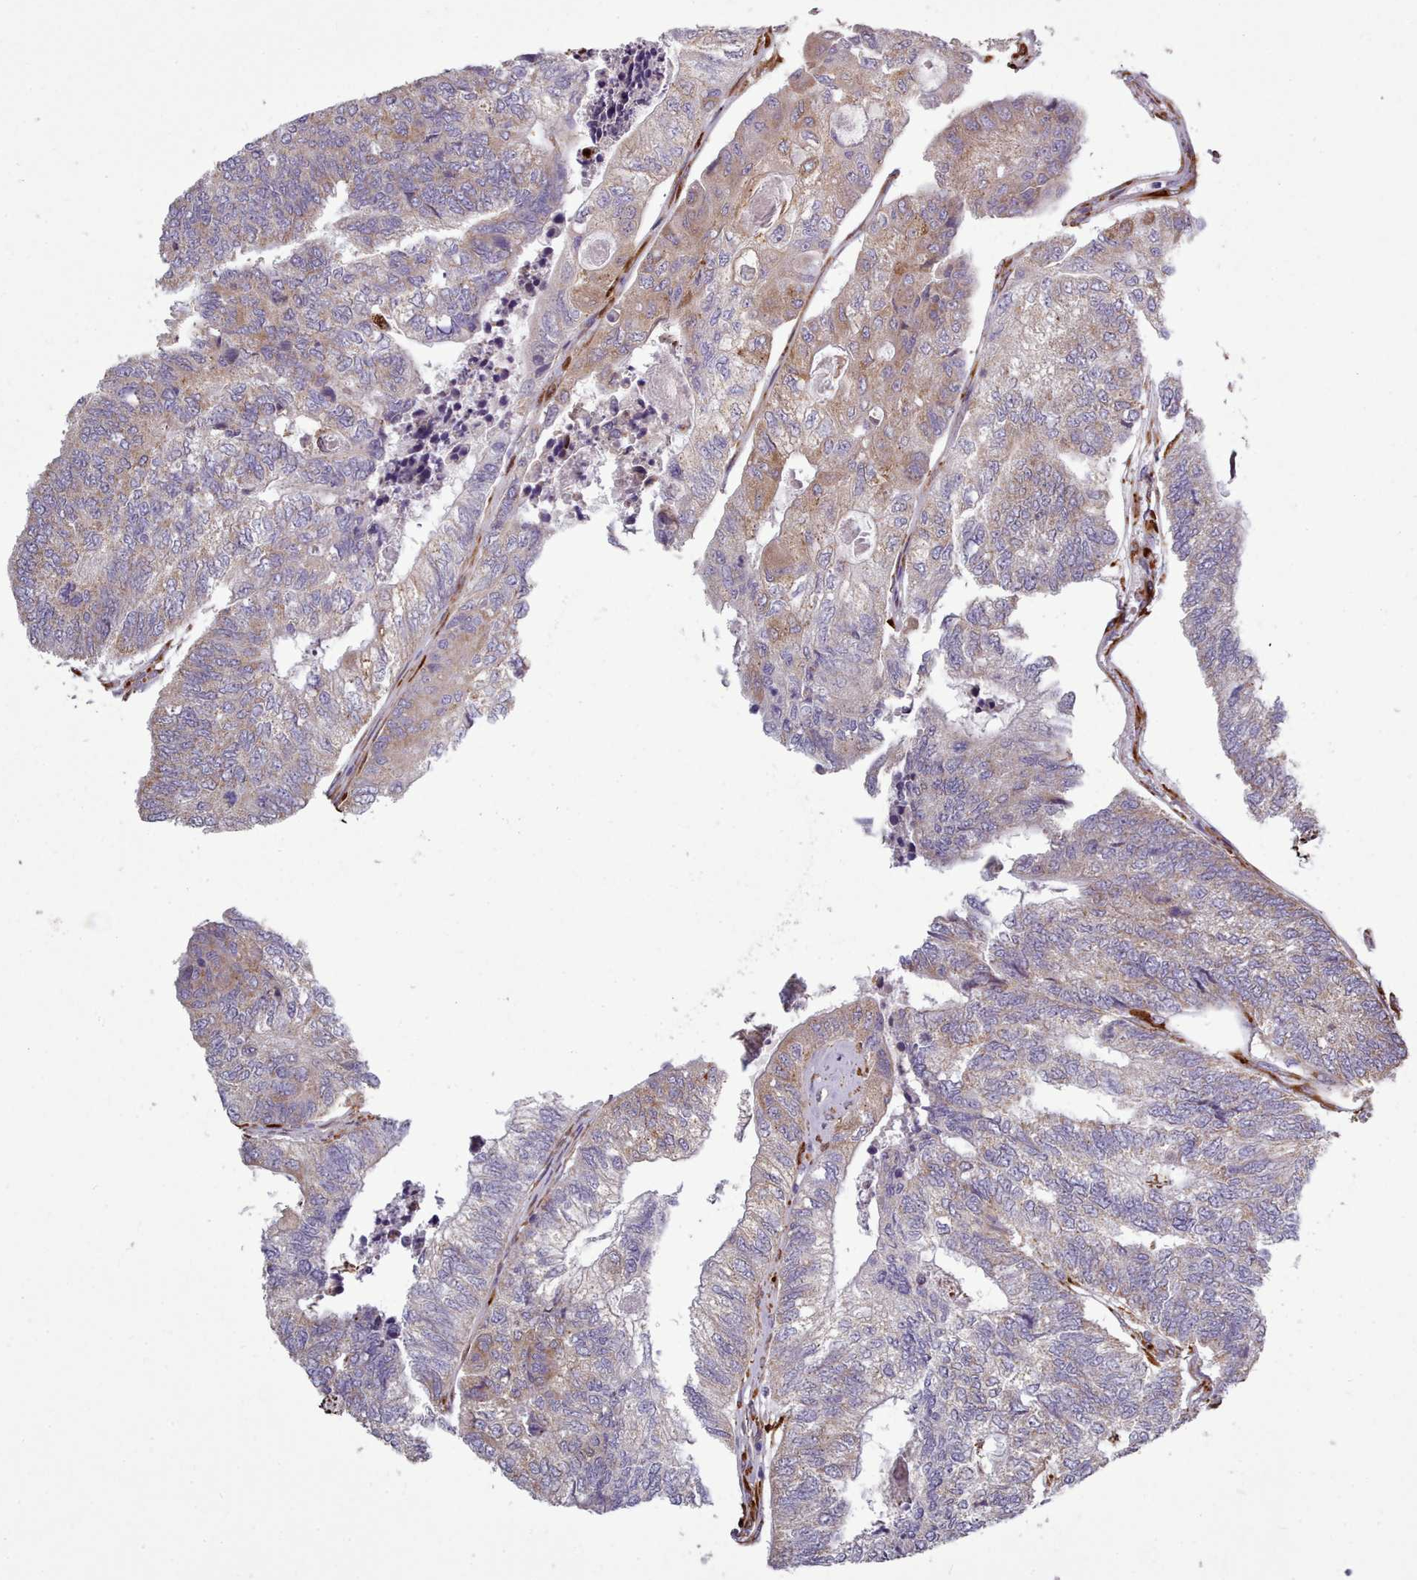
{"staining": {"intensity": "moderate", "quantity": "25%-75%", "location": "cytoplasmic/membranous"}, "tissue": "colorectal cancer", "cell_type": "Tumor cells", "image_type": "cancer", "snomed": [{"axis": "morphology", "description": "Adenocarcinoma, NOS"}, {"axis": "topography", "description": "Colon"}], "caption": "Immunohistochemical staining of adenocarcinoma (colorectal) shows medium levels of moderate cytoplasmic/membranous expression in approximately 25%-75% of tumor cells.", "gene": "FKBP10", "patient": {"sex": "female", "age": 67}}